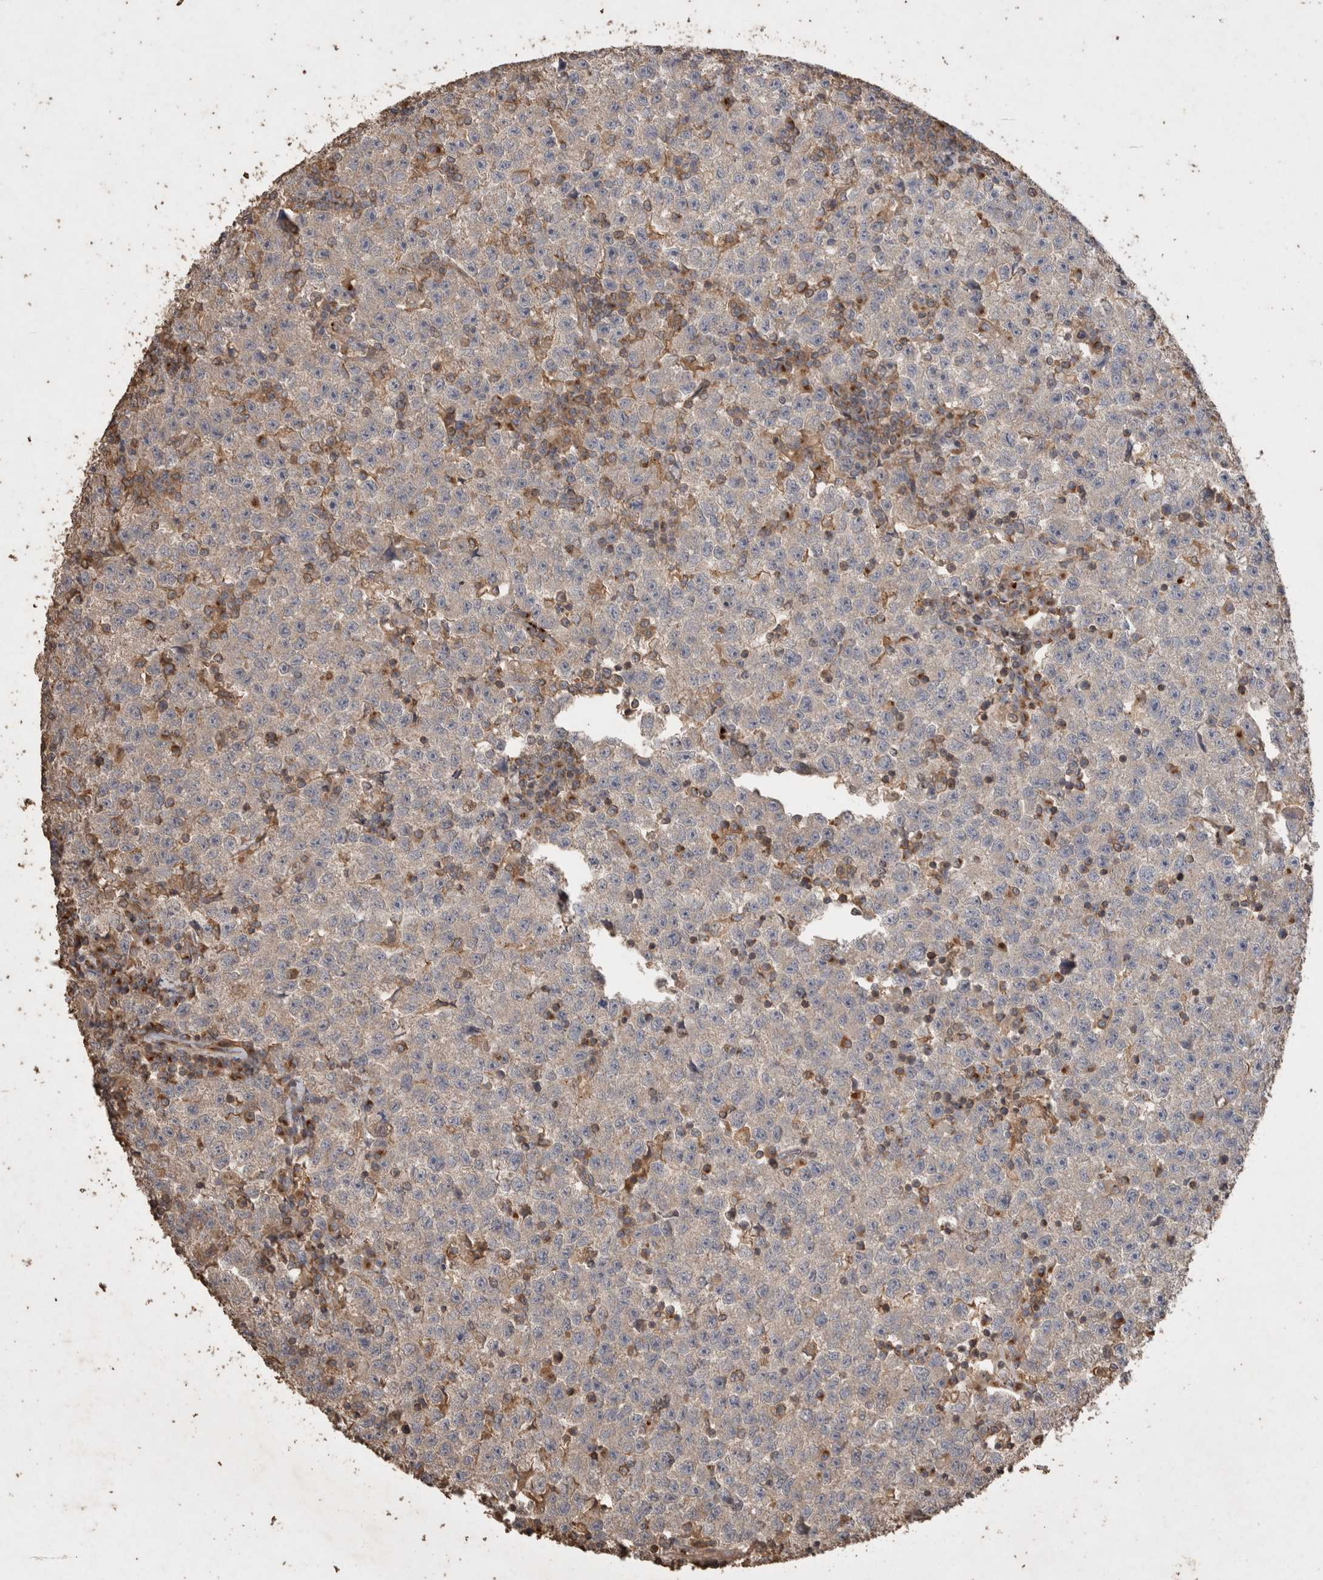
{"staining": {"intensity": "negative", "quantity": "none", "location": "none"}, "tissue": "testis cancer", "cell_type": "Tumor cells", "image_type": "cancer", "snomed": [{"axis": "morphology", "description": "Seminoma, NOS"}, {"axis": "topography", "description": "Testis"}], "caption": "There is no significant expression in tumor cells of seminoma (testis). The staining is performed using DAB (3,3'-diaminobenzidine) brown chromogen with nuclei counter-stained in using hematoxylin.", "gene": "SNX31", "patient": {"sex": "male", "age": 22}}